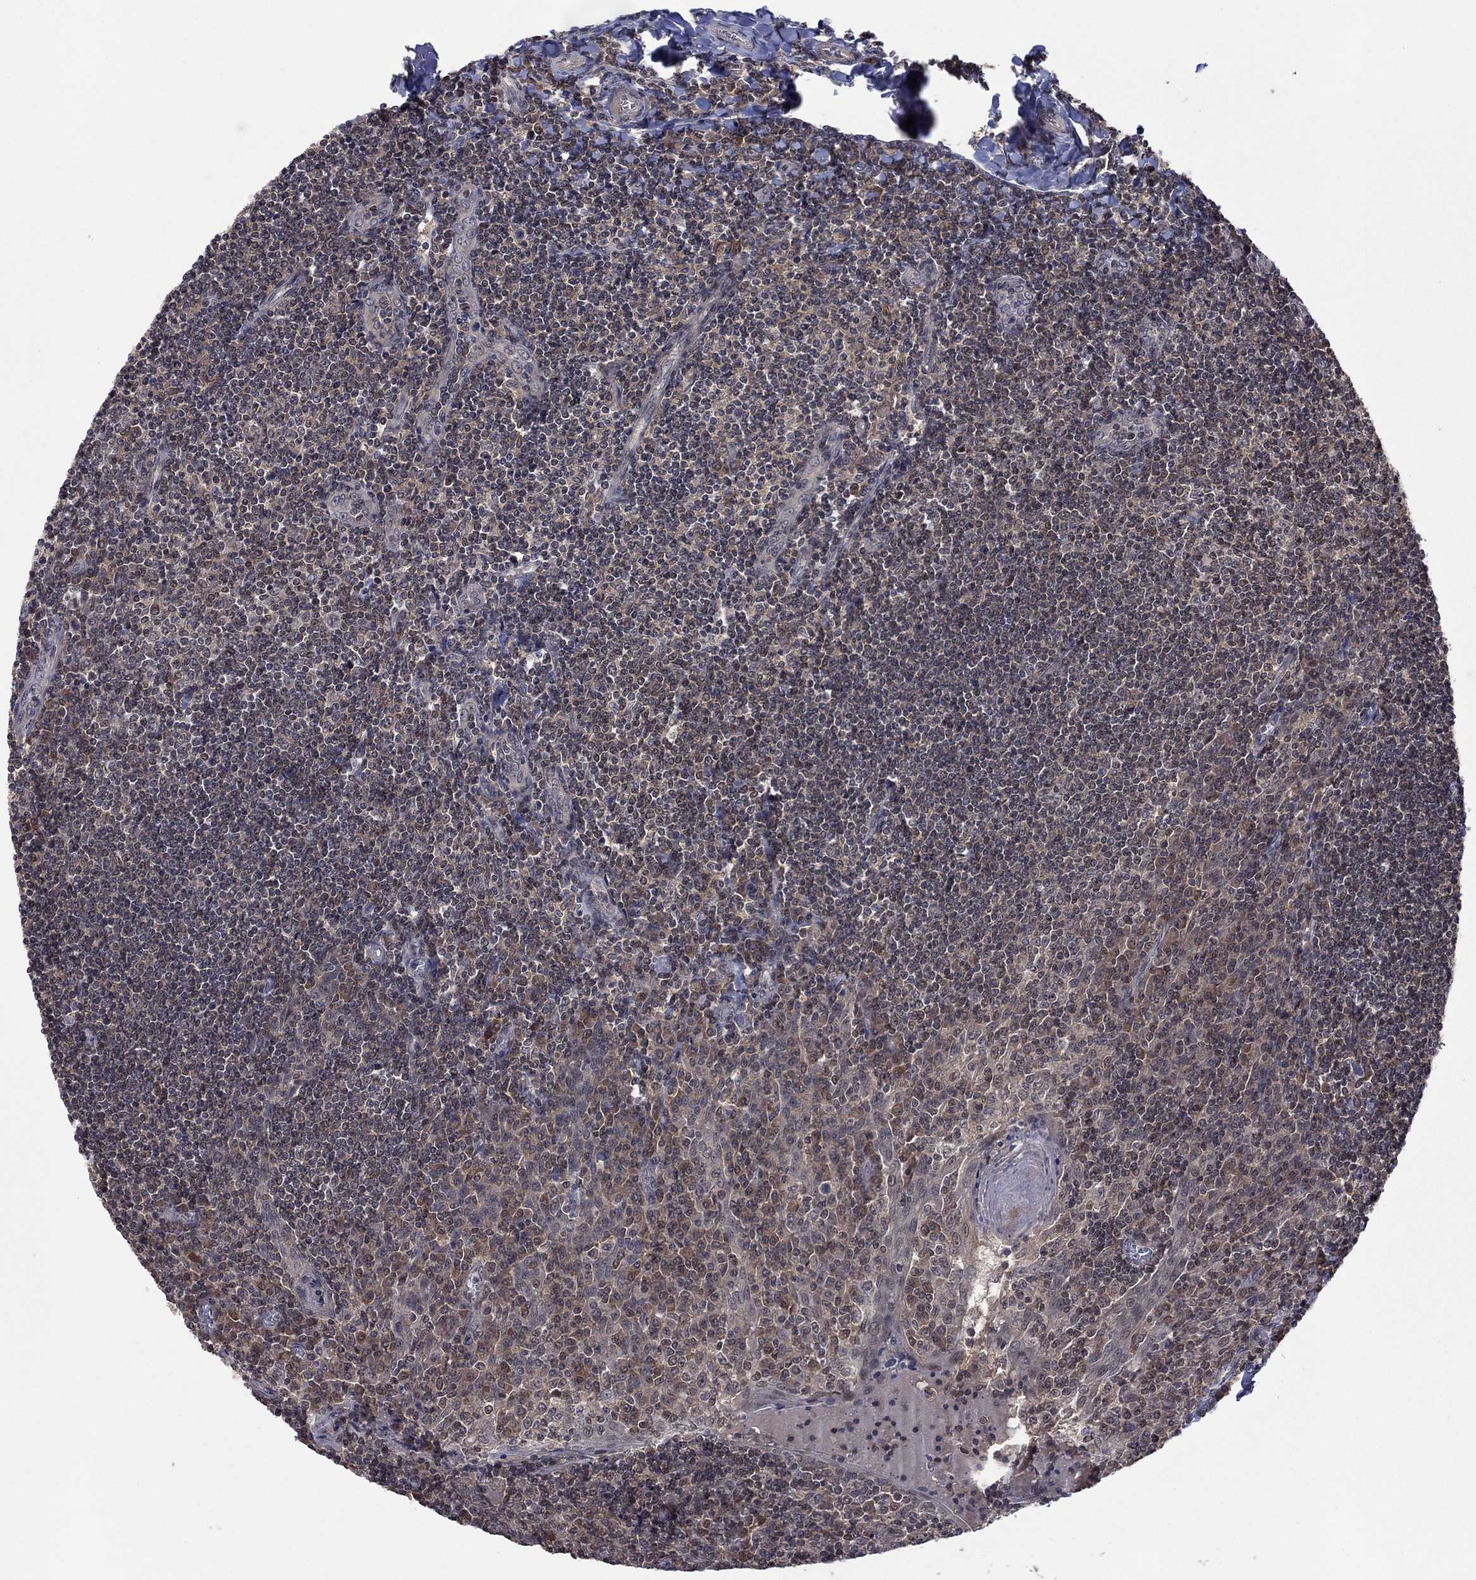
{"staining": {"intensity": "moderate", "quantity": "<25%", "location": "nuclear"}, "tissue": "tonsil", "cell_type": "Germinal center cells", "image_type": "normal", "snomed": [{"axis": "morphology", "description": "Normal tissue, NOS"}, {"axis": "topography", "description": "Tonsil"}], "caption": "Unremarkable tonsil displays moderate nuclear positivity in approximately <25% of germinal center cells, visualized by immunohistochemistry. Ihc stains the protein in brown and the nuclei are stained blue.", "gene": "IAH1", "patient": {"sex": "female", "age": 12}}